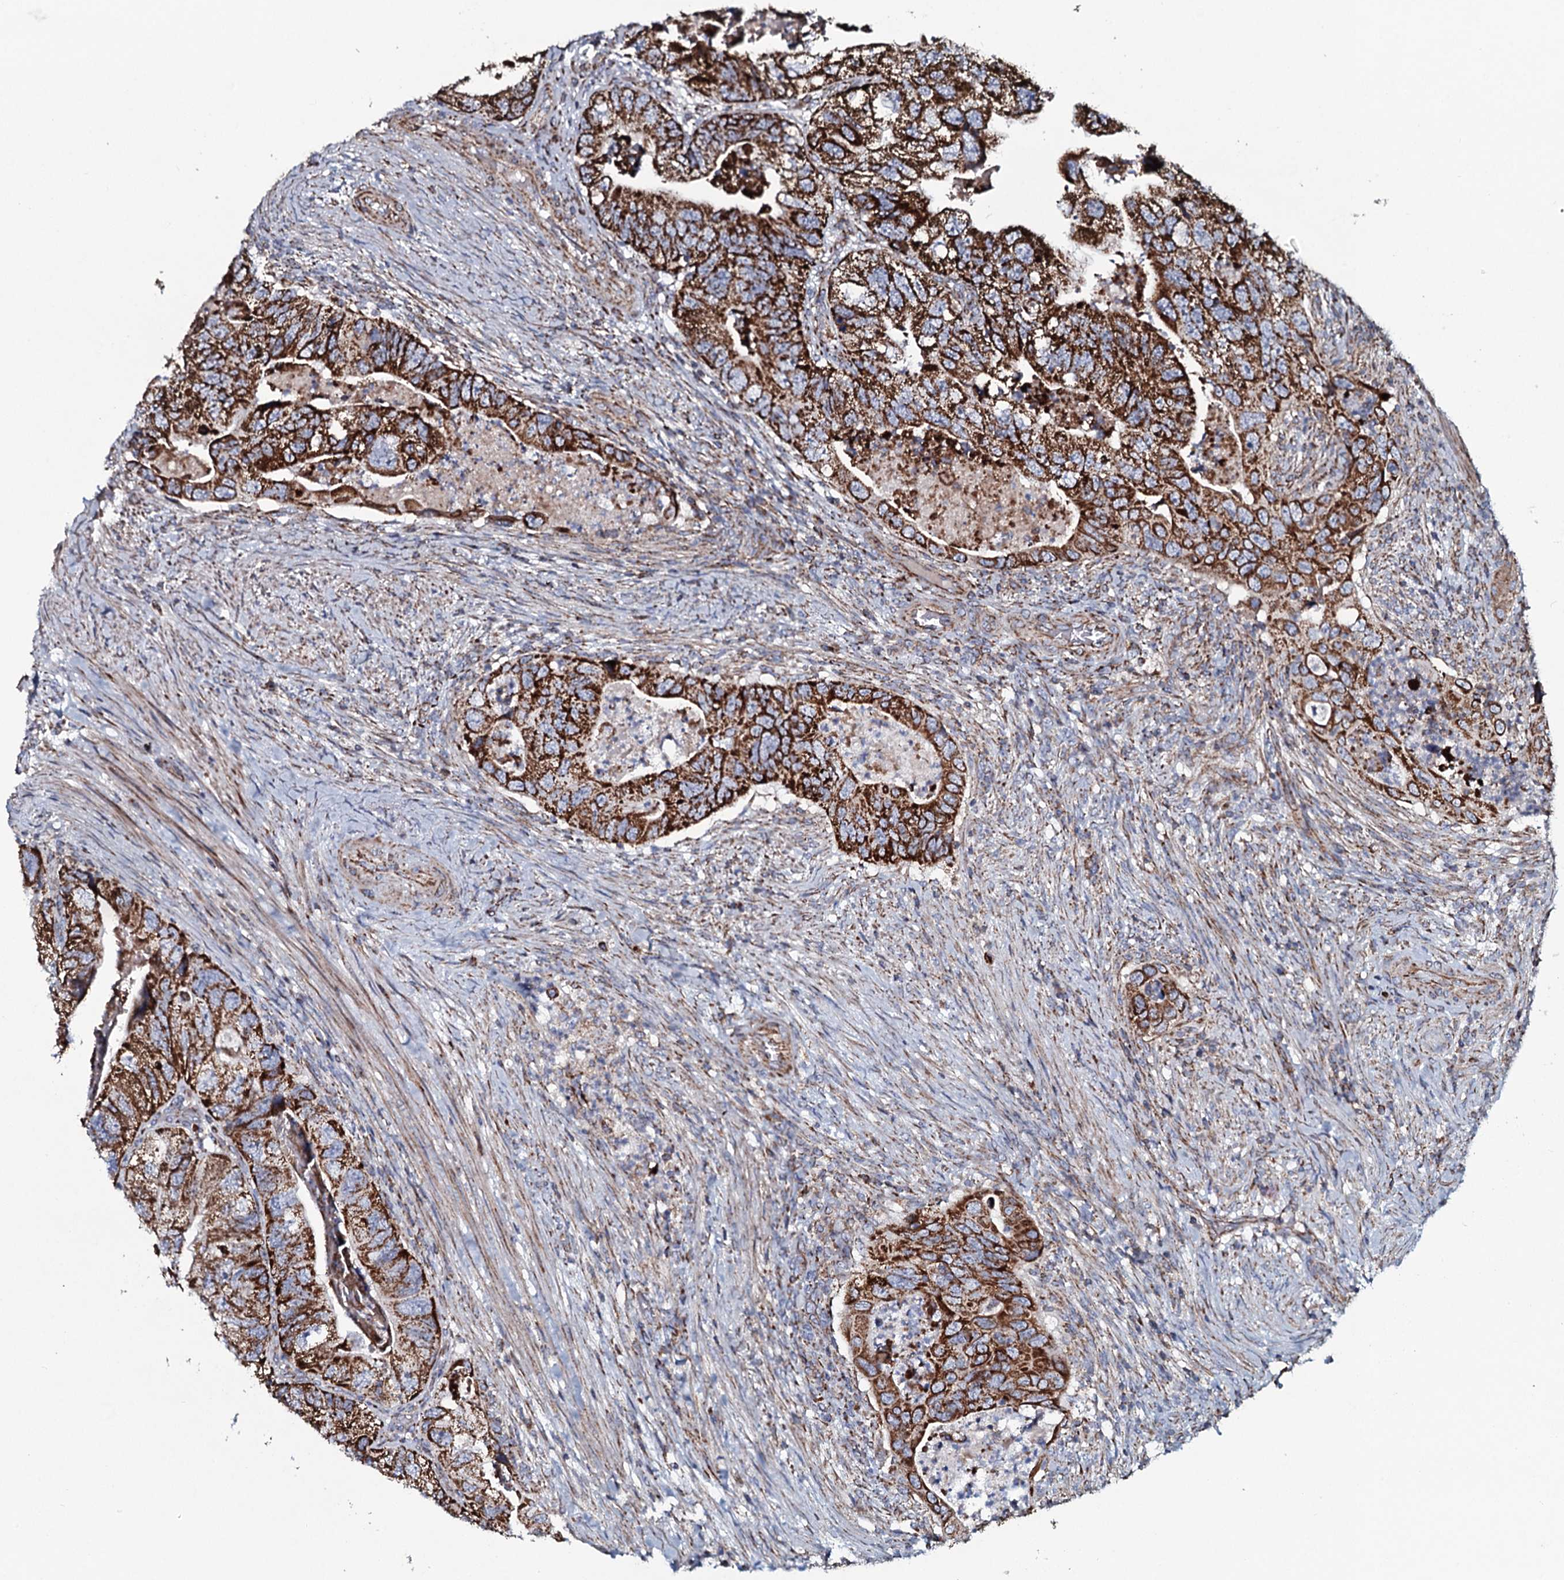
{"staining": {"intensity": "strong", "quantity": ">75%", "location": "cytoplasmic/membranous"}, "tissue": "colorectal cancer", "cell_type": "Tumor cells", "image_type": "cancer", "snomed": [{"axis": "morphology", "description": "Adenocarcinoma, NOS"}, {"axis": "topography", "description": "Rectum"}], "caption": "This histopathology image exhibits colorectal cancer stained with immunohistochemistry (IHC) to label a protein in brown. The cytoplasmic/membranous of tumor cells show strong positivity for the protein. Nuclei are counter-stained blue.", "gene": "EVC2", "patient": {"sex": "male", "age": 63}}